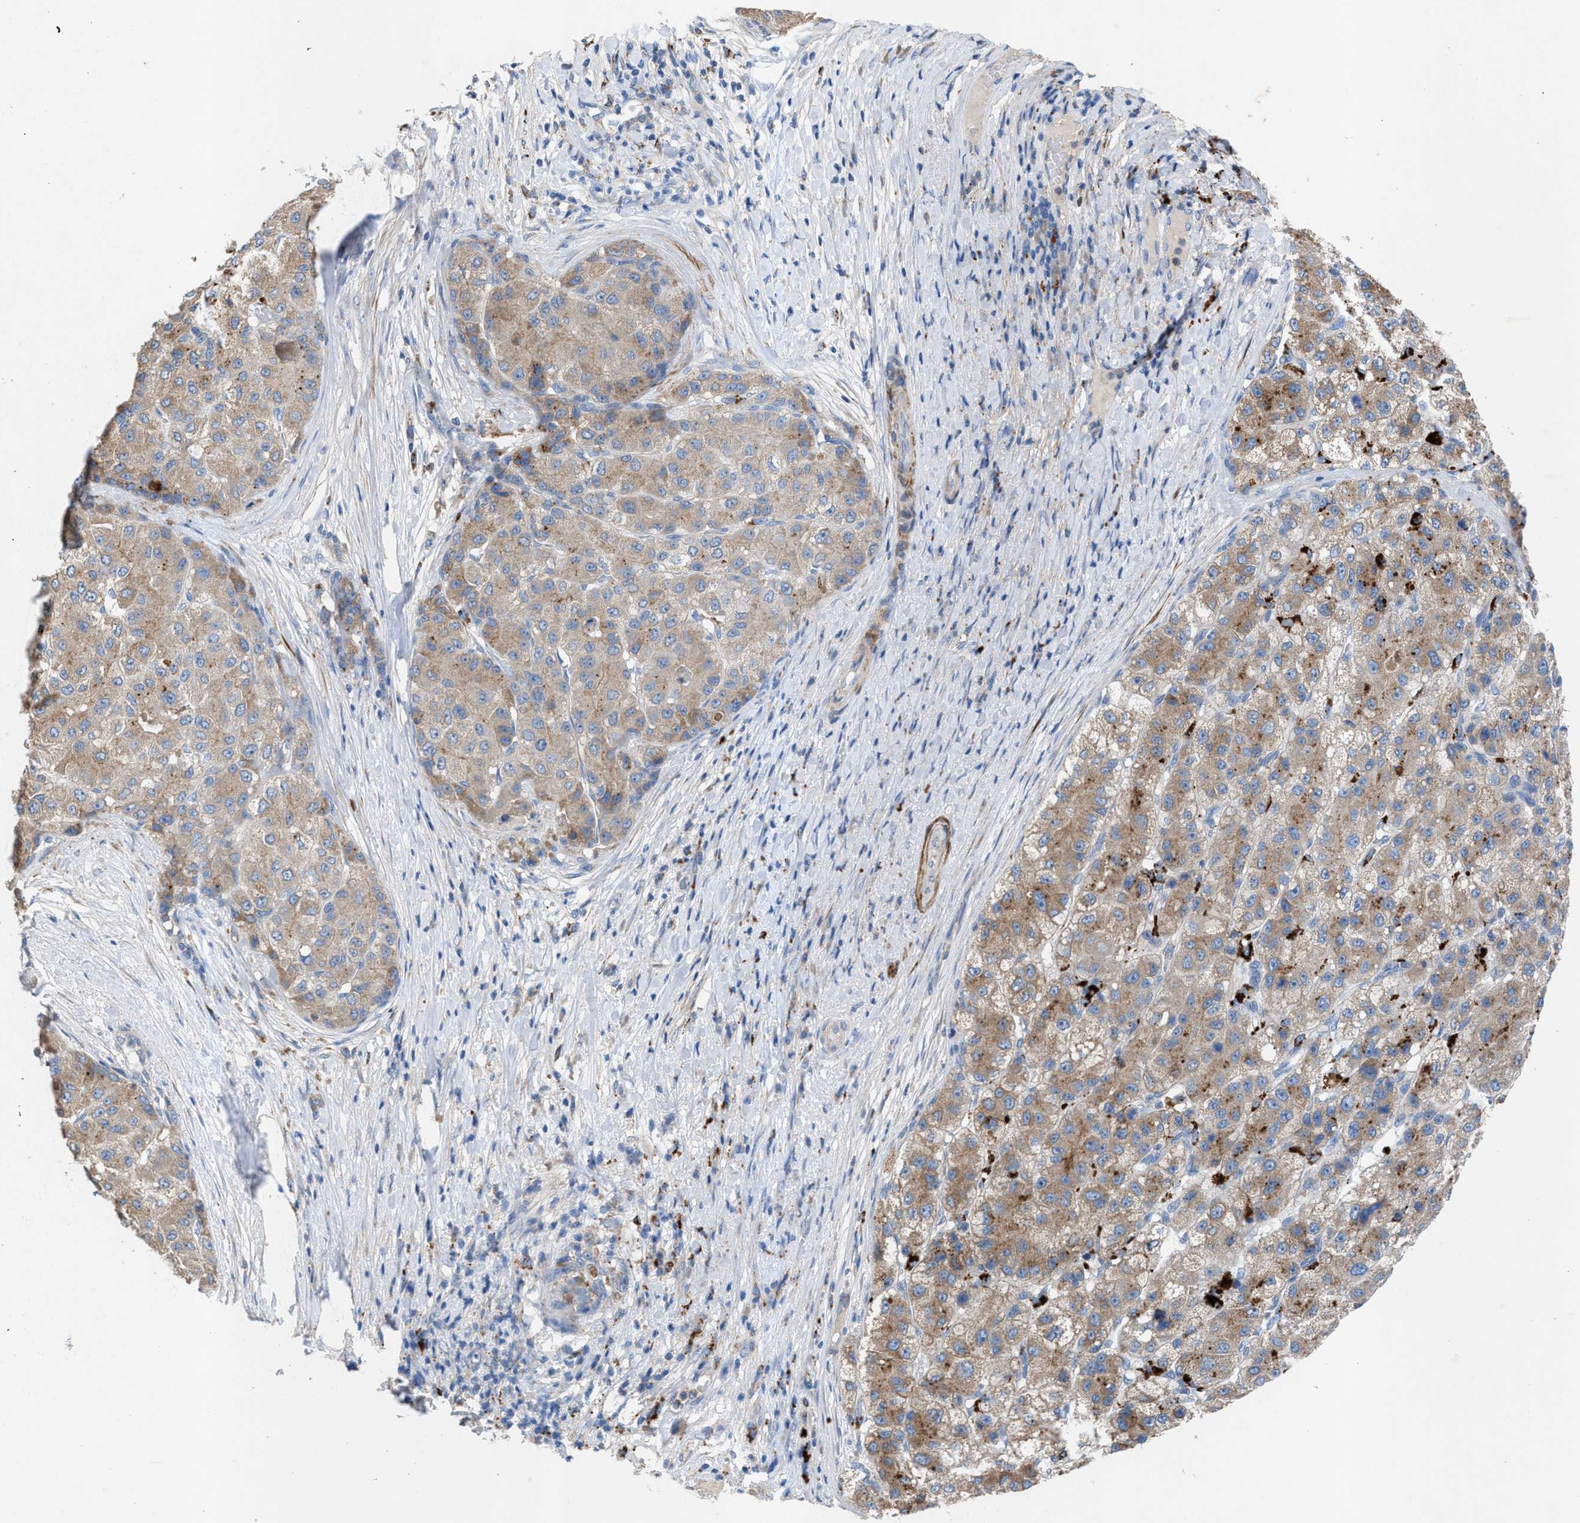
{"staining": {"intensity": "weak", "quantity": ">75%", "location": "cytoplasmic/membranous"}, "tissue": "liver cancer", "cell_type": "Tumor cells", "image_type": "cancer", "snomed": [{"axis": "morphology", "description": "Carcinoma, Hepatocellular, NOS"}, {"axis": "topography", "description": "Liver"}], "caption": "Immunohistochemical staining of liver cancer shows low levels of weak cytoplasmic/membranous staining in approximately >75% of tumor cells.", "gene": "AOAH", "patient": {"sex": "male", "age": 80}}